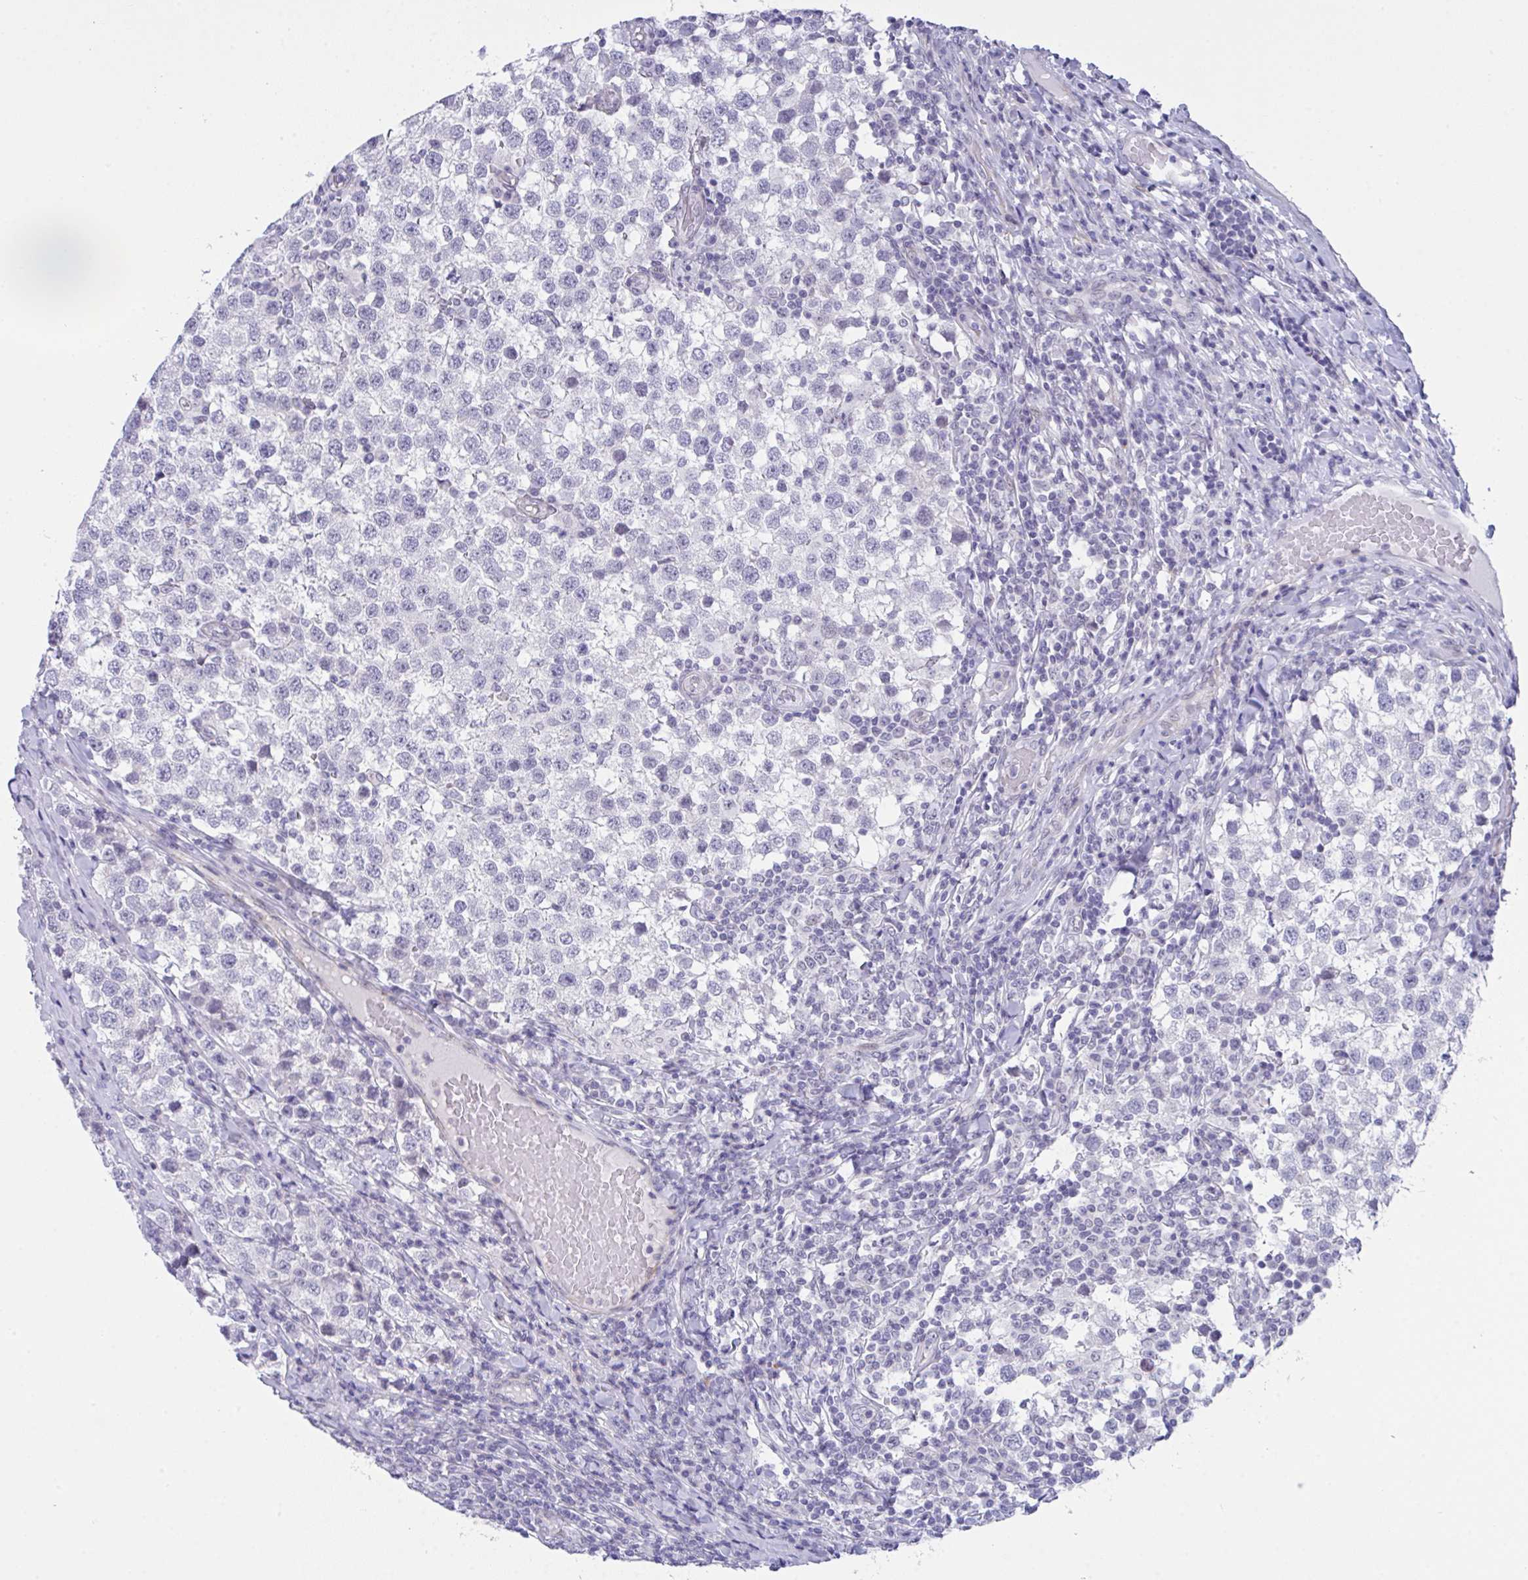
{"staining": {"intensity": "negative", "quantity": "none", "location": "none"}, "tissue": "testis cancer", "cell_type": "Tumor cells", "image_type": "cancer", "snomed": [{"axis": "morphology", "description": "Seminoma, NOS"}, {"axis": "topography", "description": "Testis"}], "caption": "Tumor cells are negative for brown protein staining in seminoma (testis).", "gene": "FBXL22", "patient": {"sex": "male", "age": 34}}